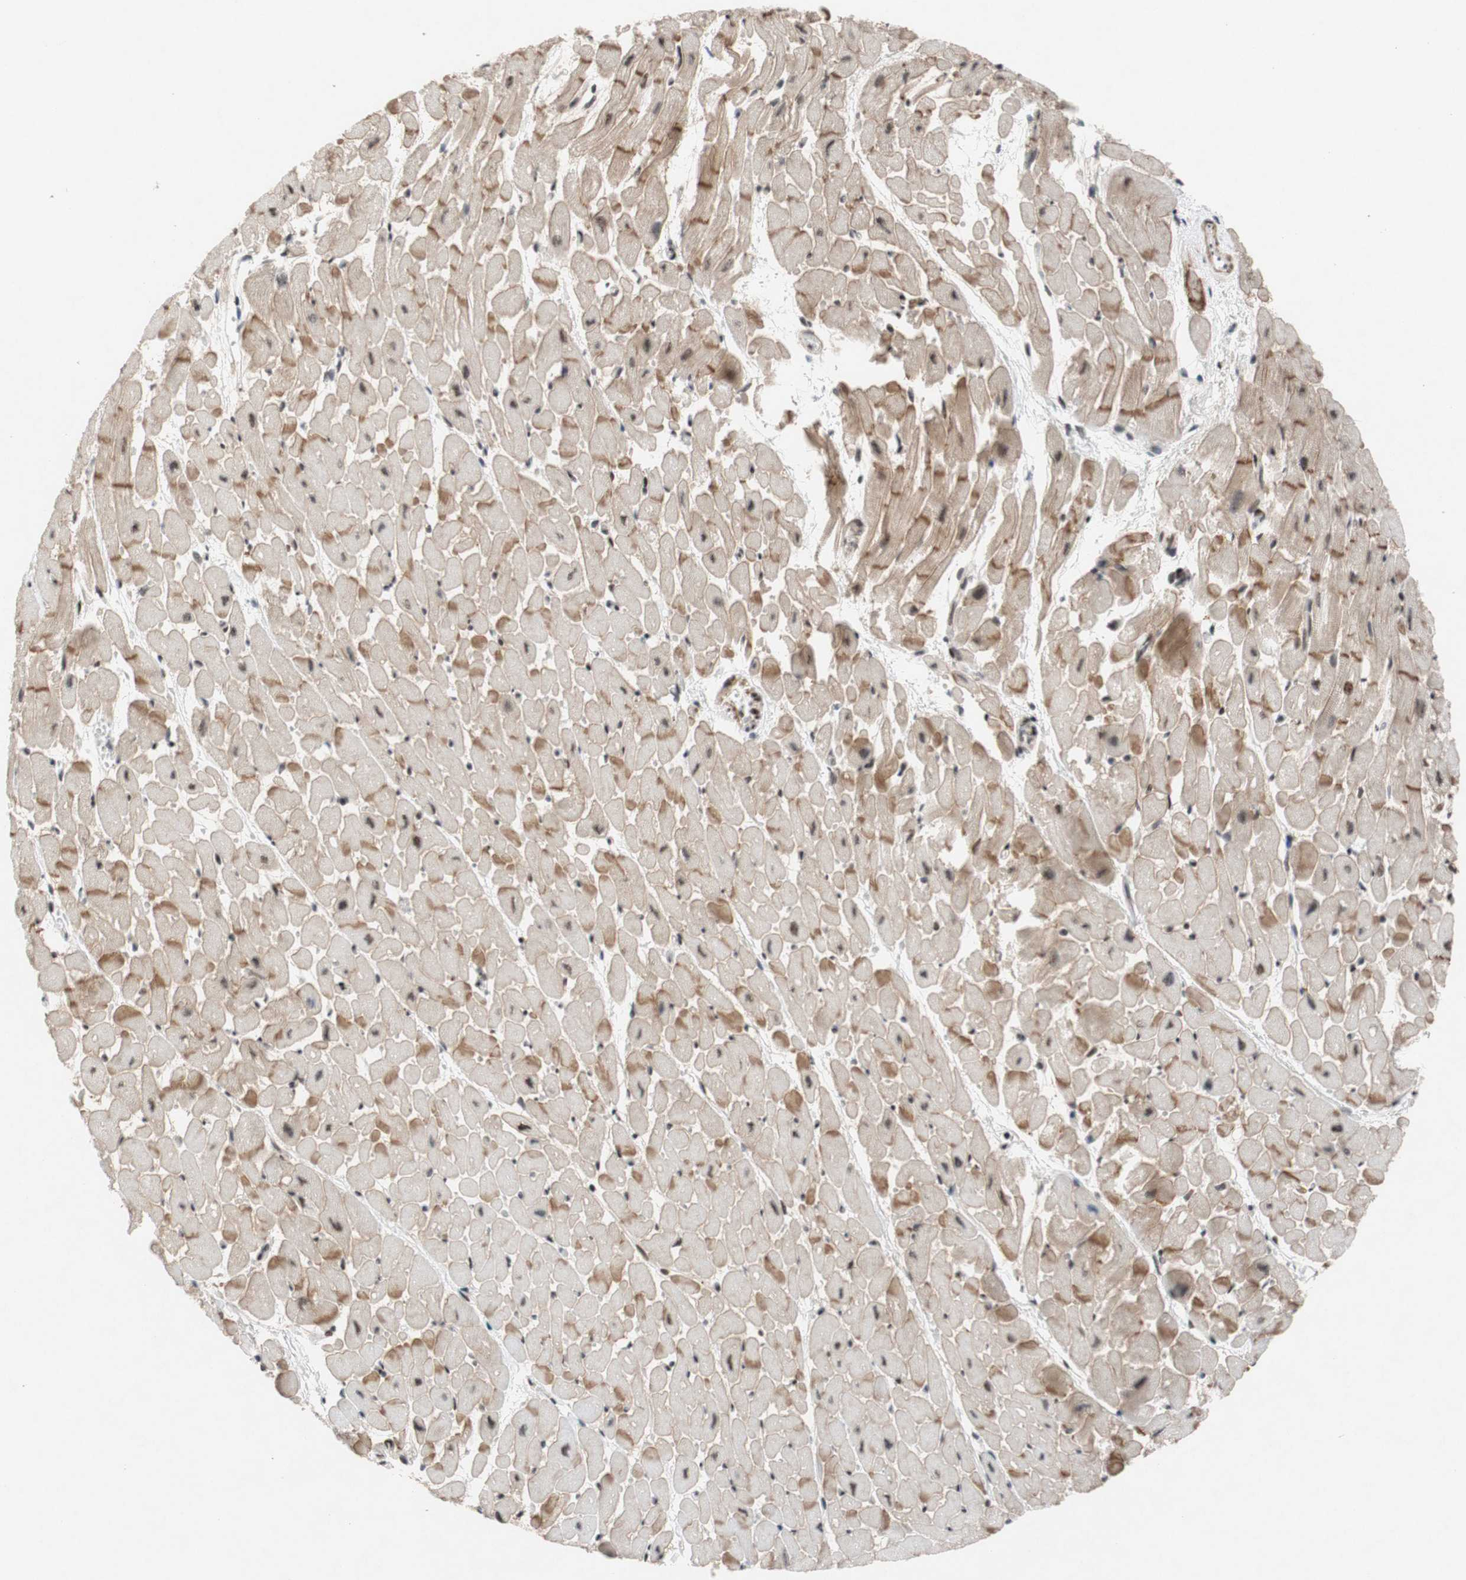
{"staining": {"intensity": "moderate", "quantity": "25%-75%", "location": "cytoplasmic/membranous,nuclear"}, "tissue": "heart muscle", "cell_type": "Cardiomyocytes", "image_type": "normal", "snomed": [{"axis": "morphology", "description": "Normal tissue, NOS"}, {"axis": "topography", "description": "Heart"}], "caption": "The photomicrograph reveals staining of unremarkable heart muscle, revealing moderate cytoplasmic/membranous,nuclear protein expression (brown color) within cardiomyocytes.", "gene": "TLE1", "patient": {"sex": "male", "age": 45}}